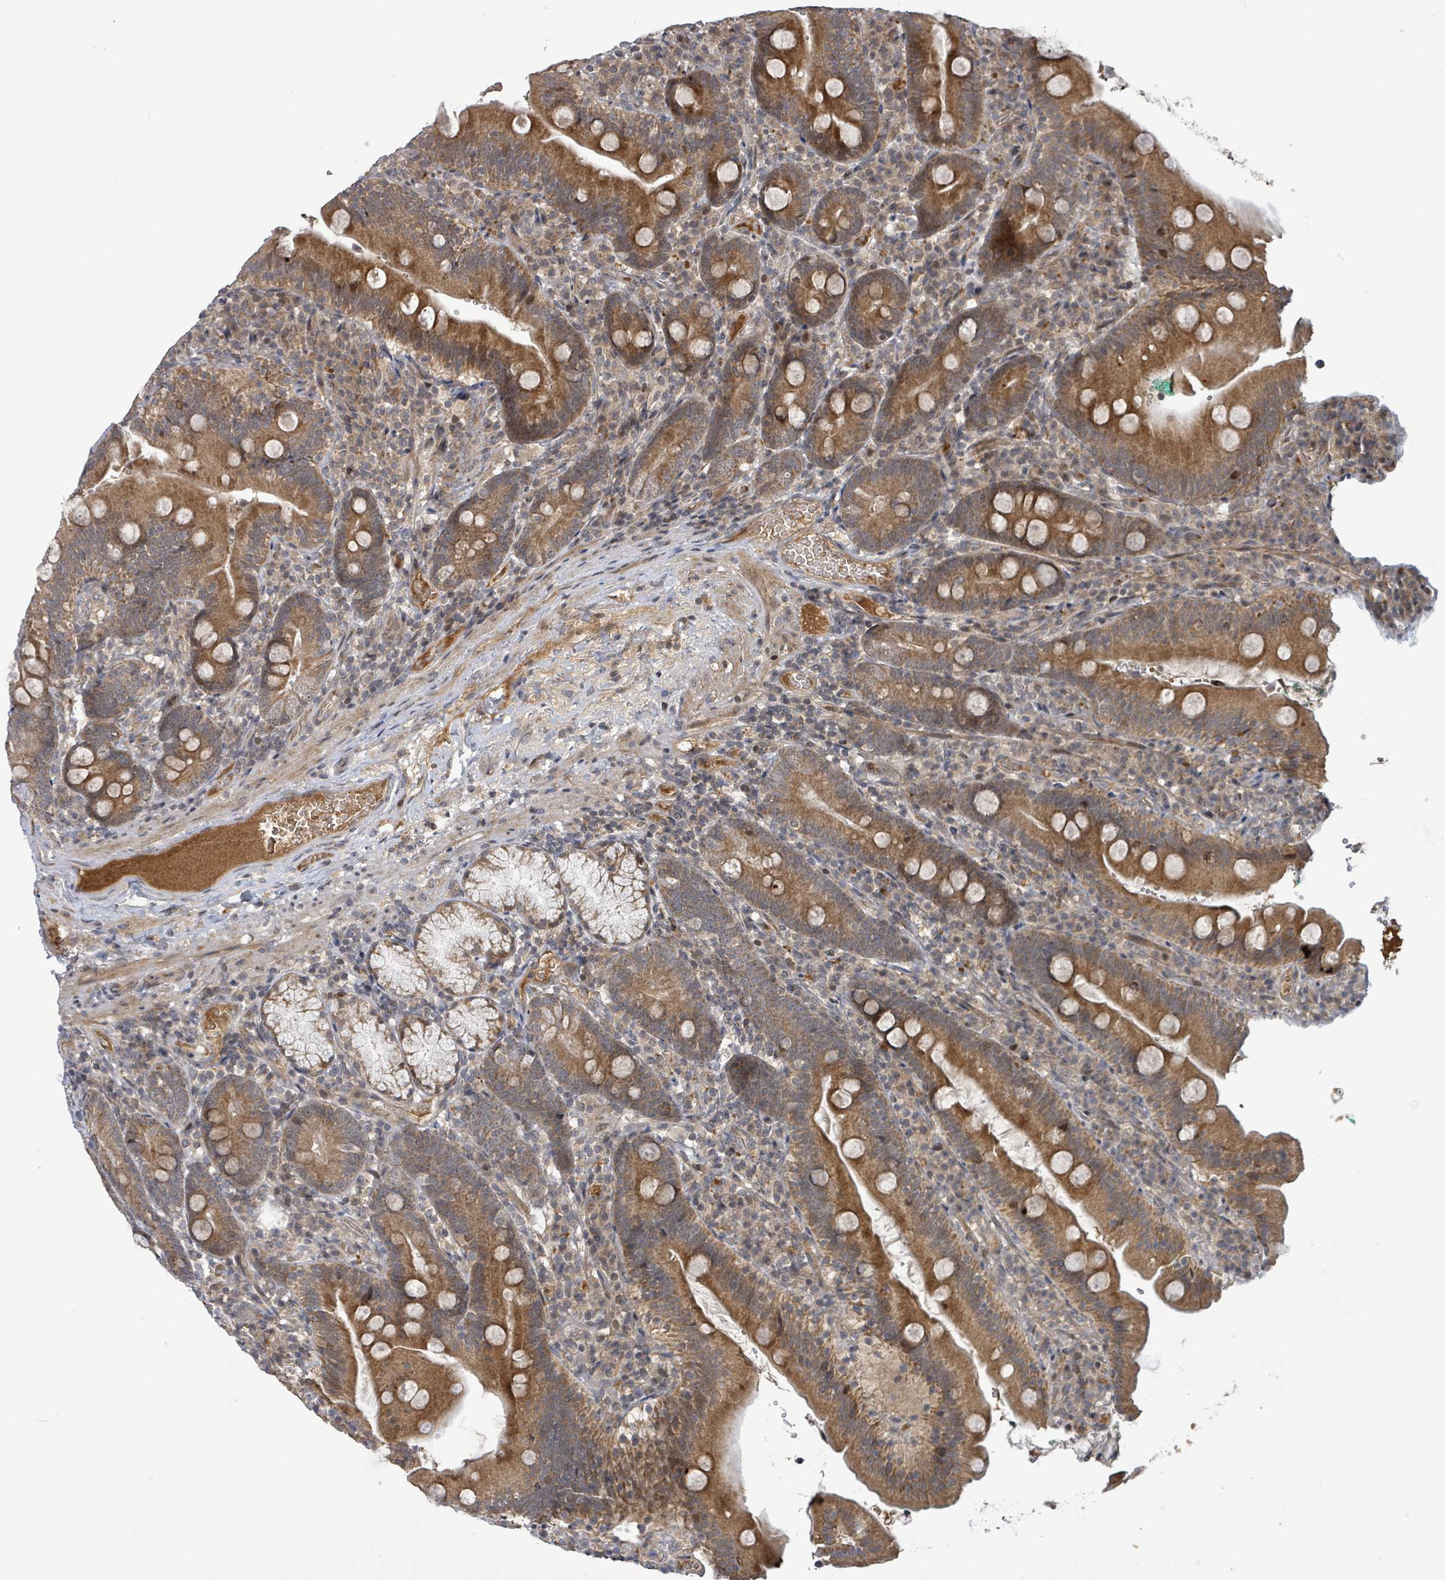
{"staining": {"intensity": "moderate", "quantity": ">75%", "location": "cytoplasmic/membranous,nuclear"}, "tissue": "duodenum", "cell_type": "Glandular cells", "image_type": "normal", "snomed": [{"axis": "morphology", "description": "Normal tissue, NOS"}, {"axis": "topography", "description": "Duodenum"}], "caption": "This micrograph reveals immunohistochemistry (IHC) staining of benign human duodenum, with medium moderate cytoplasmic/membranous,nuclear positivity in approximately >75% of glandular cells.", "gene": "ITGA11", "patient": {"sex": "female", "age": 67}}